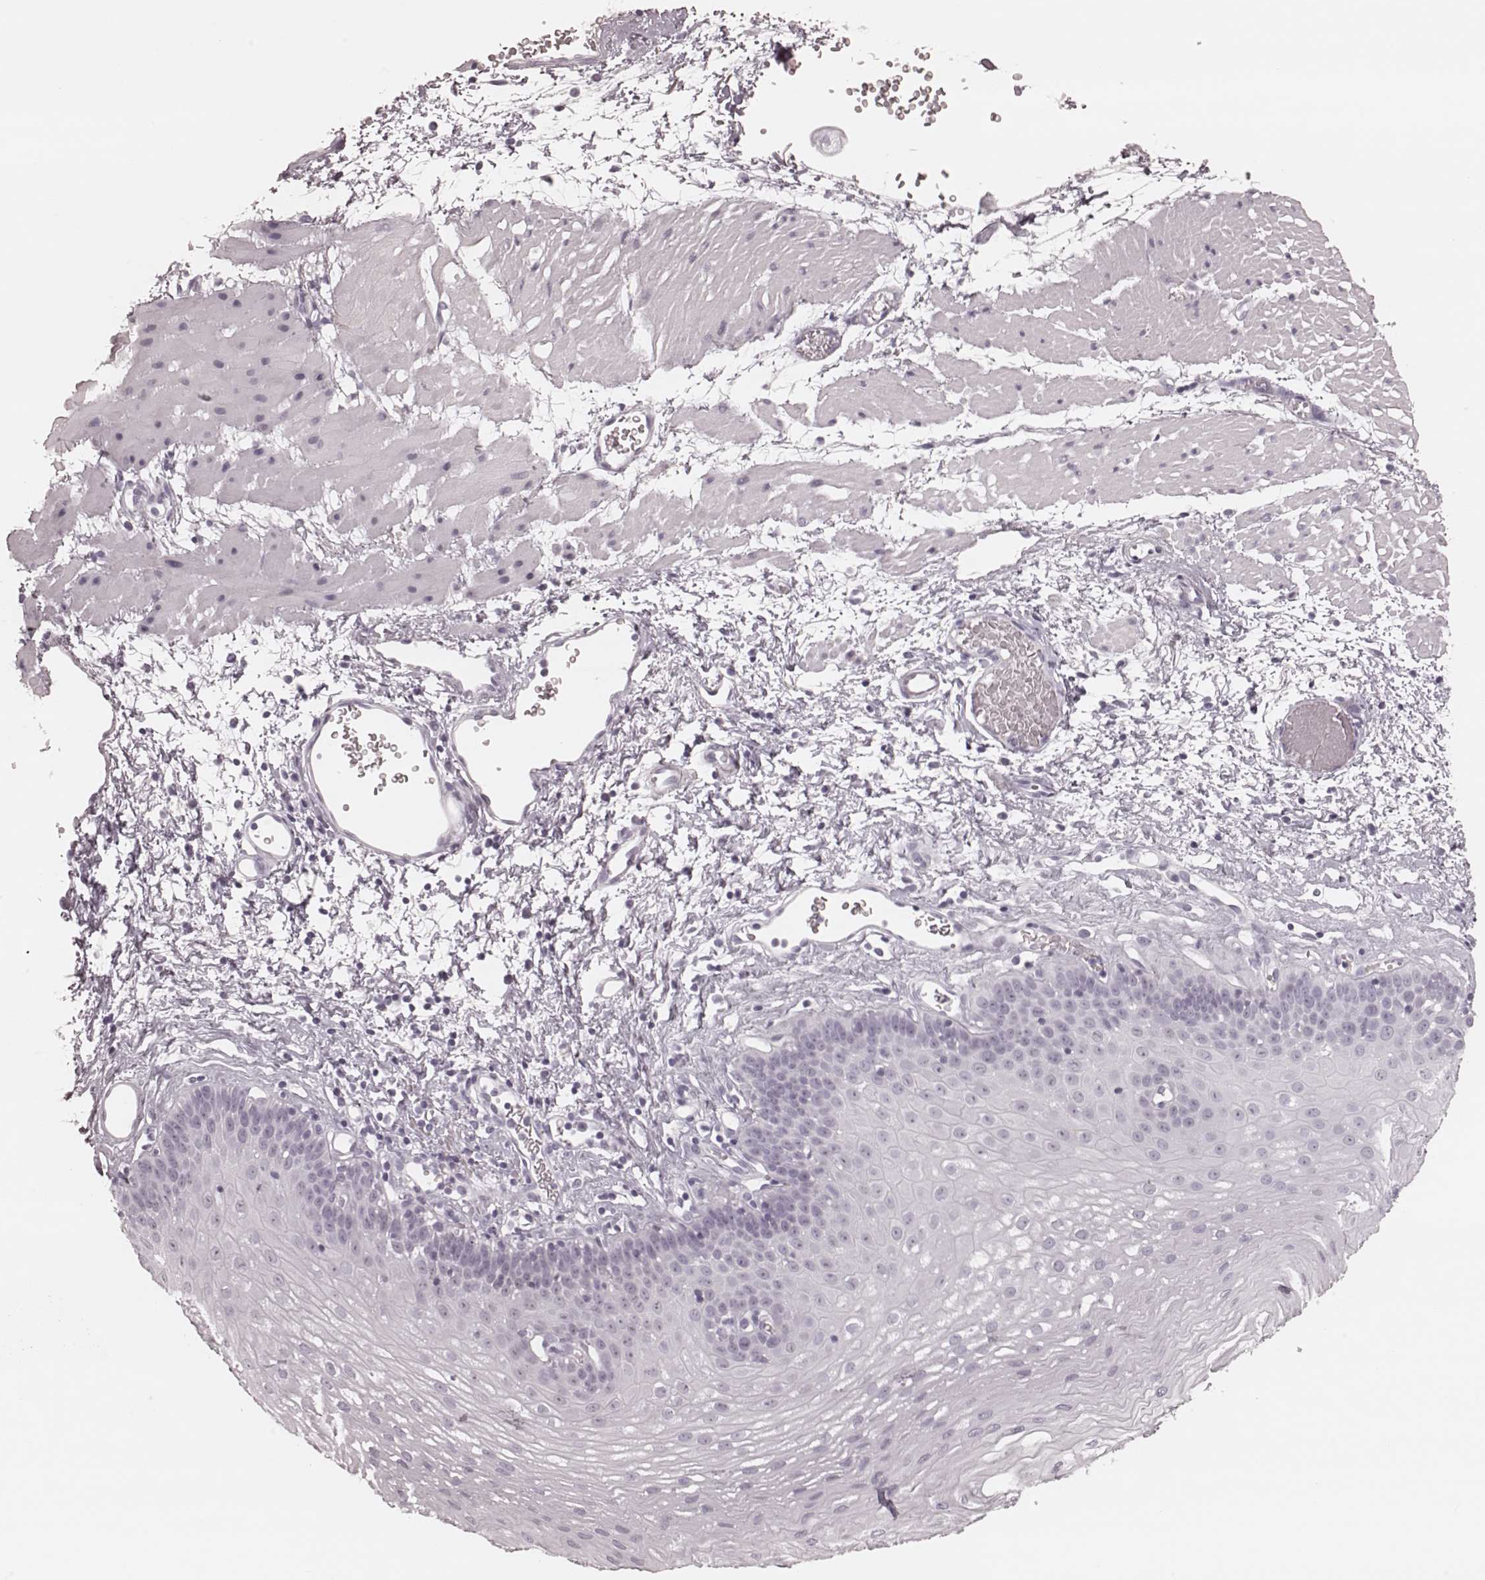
{"staining": {"intensity": "negative", "quantity": "none", "location": "none"}, "tissue": "esophagus", "cell_type": "Squamous epithelial cells", "image_type": "normal", "snomed": [{"axis": "morphology", "description": "Normal tissue, NOS"}, {"axis": "topography", "description": "Esophagus"}], "caption": "Immunohistochemistry image of normal esophagus: human esophagus stained with DAB exhibits no significant protein positivity in squamous epithelial cells.", "gene": "KRT74", "patient": {"sex": "female", "age": 62}}